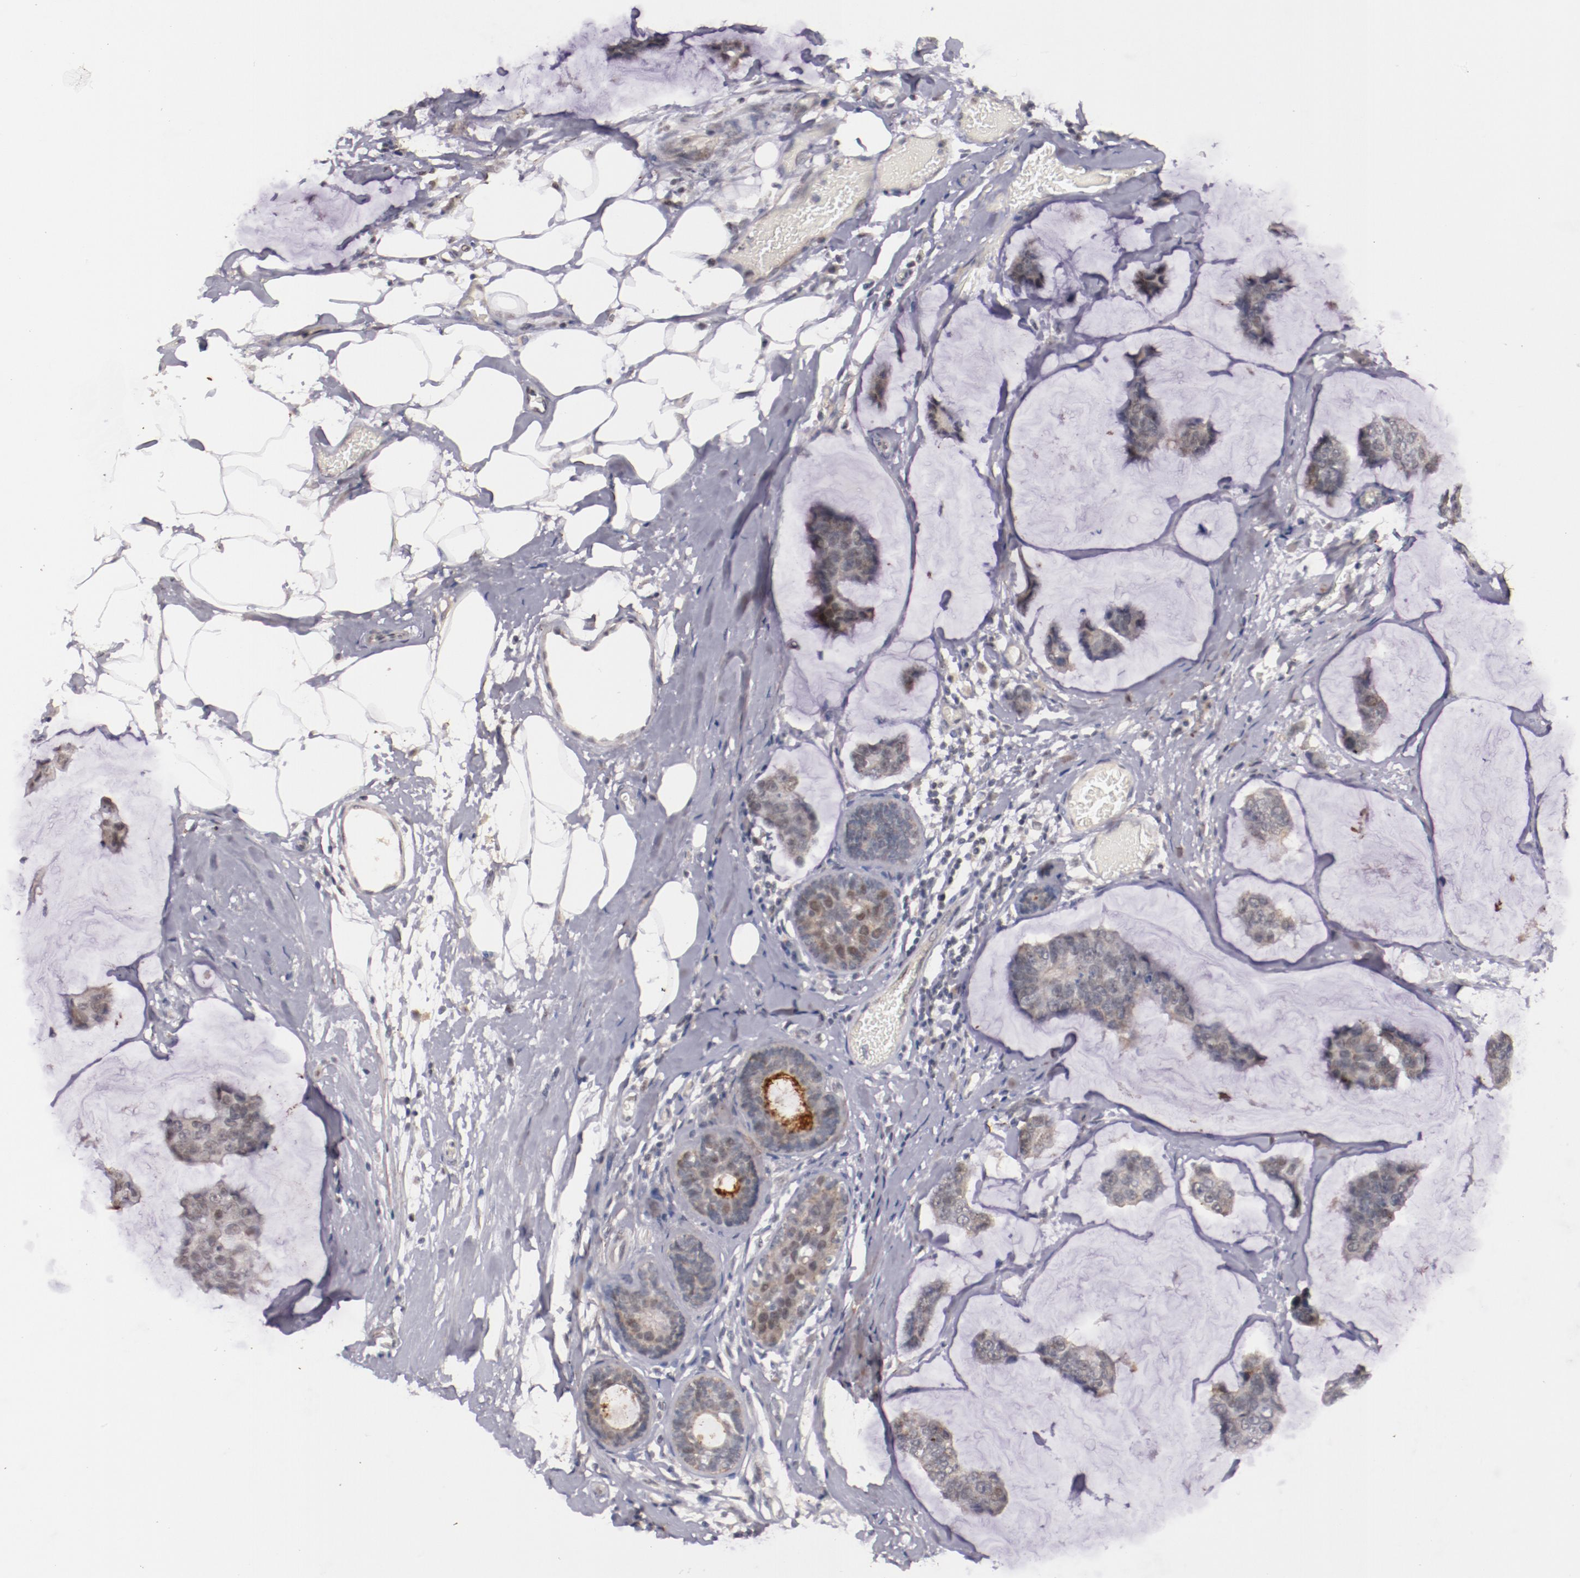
{"staining": {"intensity": "moderate", "quantity": ">75%", "location": "cytoplasmic/membranous"}, "tissue": "breast cancer", "cell_type": "Tumor cells", "image_type": "cancer", "snomed": [{"axis": "morphology", "description": "Normal tissue, NOS"}, {"axis": "morphology", "description": "Duct carcinoma"}, {"axis": "topography", "description": "Breast"}], "caption": "Immunohistochemistry (IHC) photomicrograph of neoplastic tissue: human breast cancer stained using immunohistochemistry displays medium levels of moderate protein expression localized specifically in the cytoplasmic/membranous of tumor cells, appearing as a cytoplasmic/membranous brown color.", "gene": "SYP", "patient": {"sex": "female", "age": 50}}